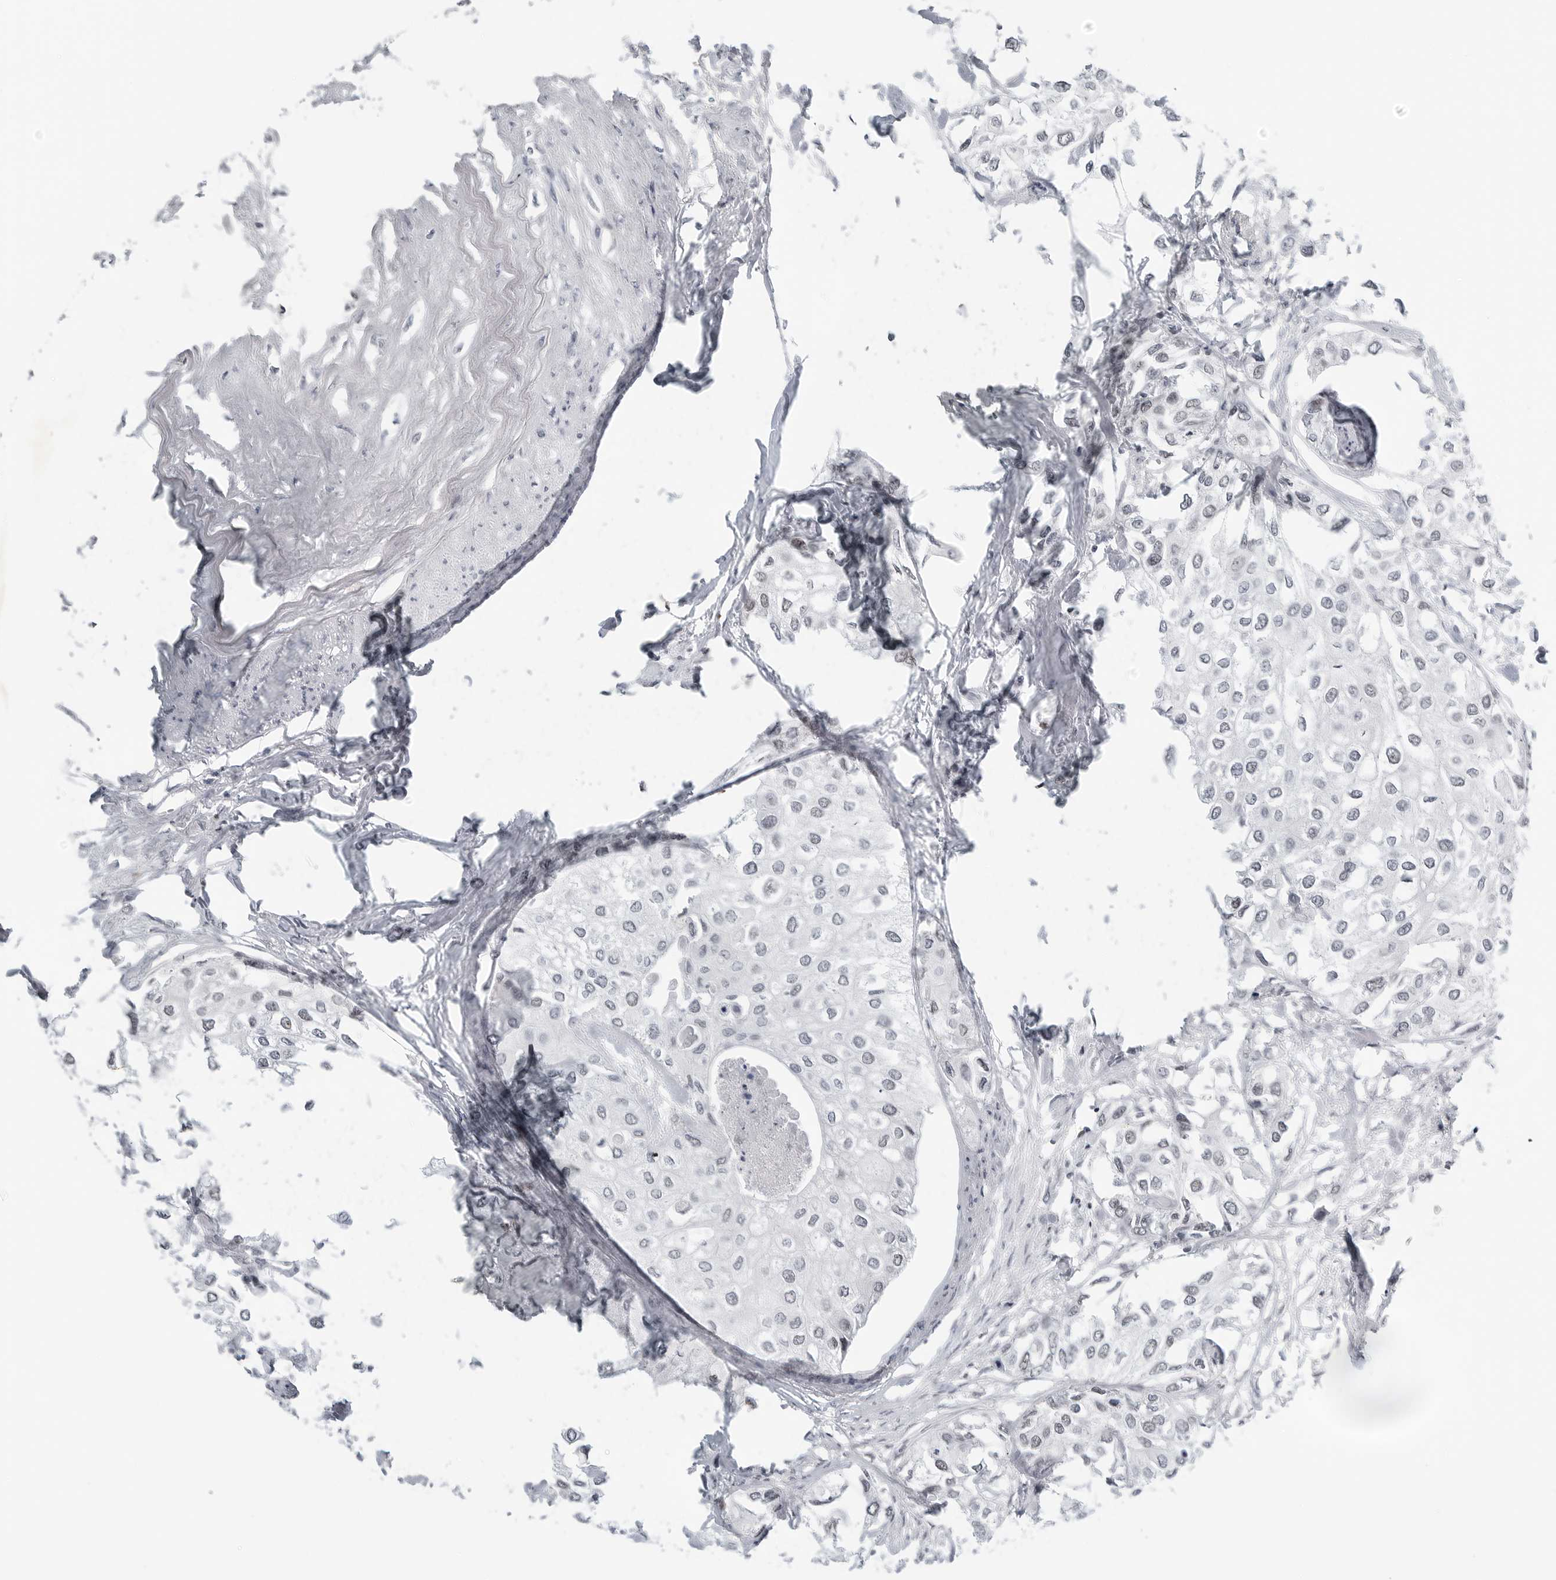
{"staining": {"intensity": "negative", "quantity": "none", "location": "none"}, "tissue": "urothelial cancer", "cell_type": "Tumor cells", "image_type": "cancer", "snomed": [{"axis": "morphology", "description": "Urothelial carcinoma, High grade"}, {"axis": "topography", "description": "Urinary bladder"}], "caption": "Immunohistochemistry of urothelial cancer reveals no expression in tumor cells. (Immunohistochemistry, brightfield microscopy, high magnification).", "gene": "WRAP53", "patient": {"sex": "male", "age": 64}}